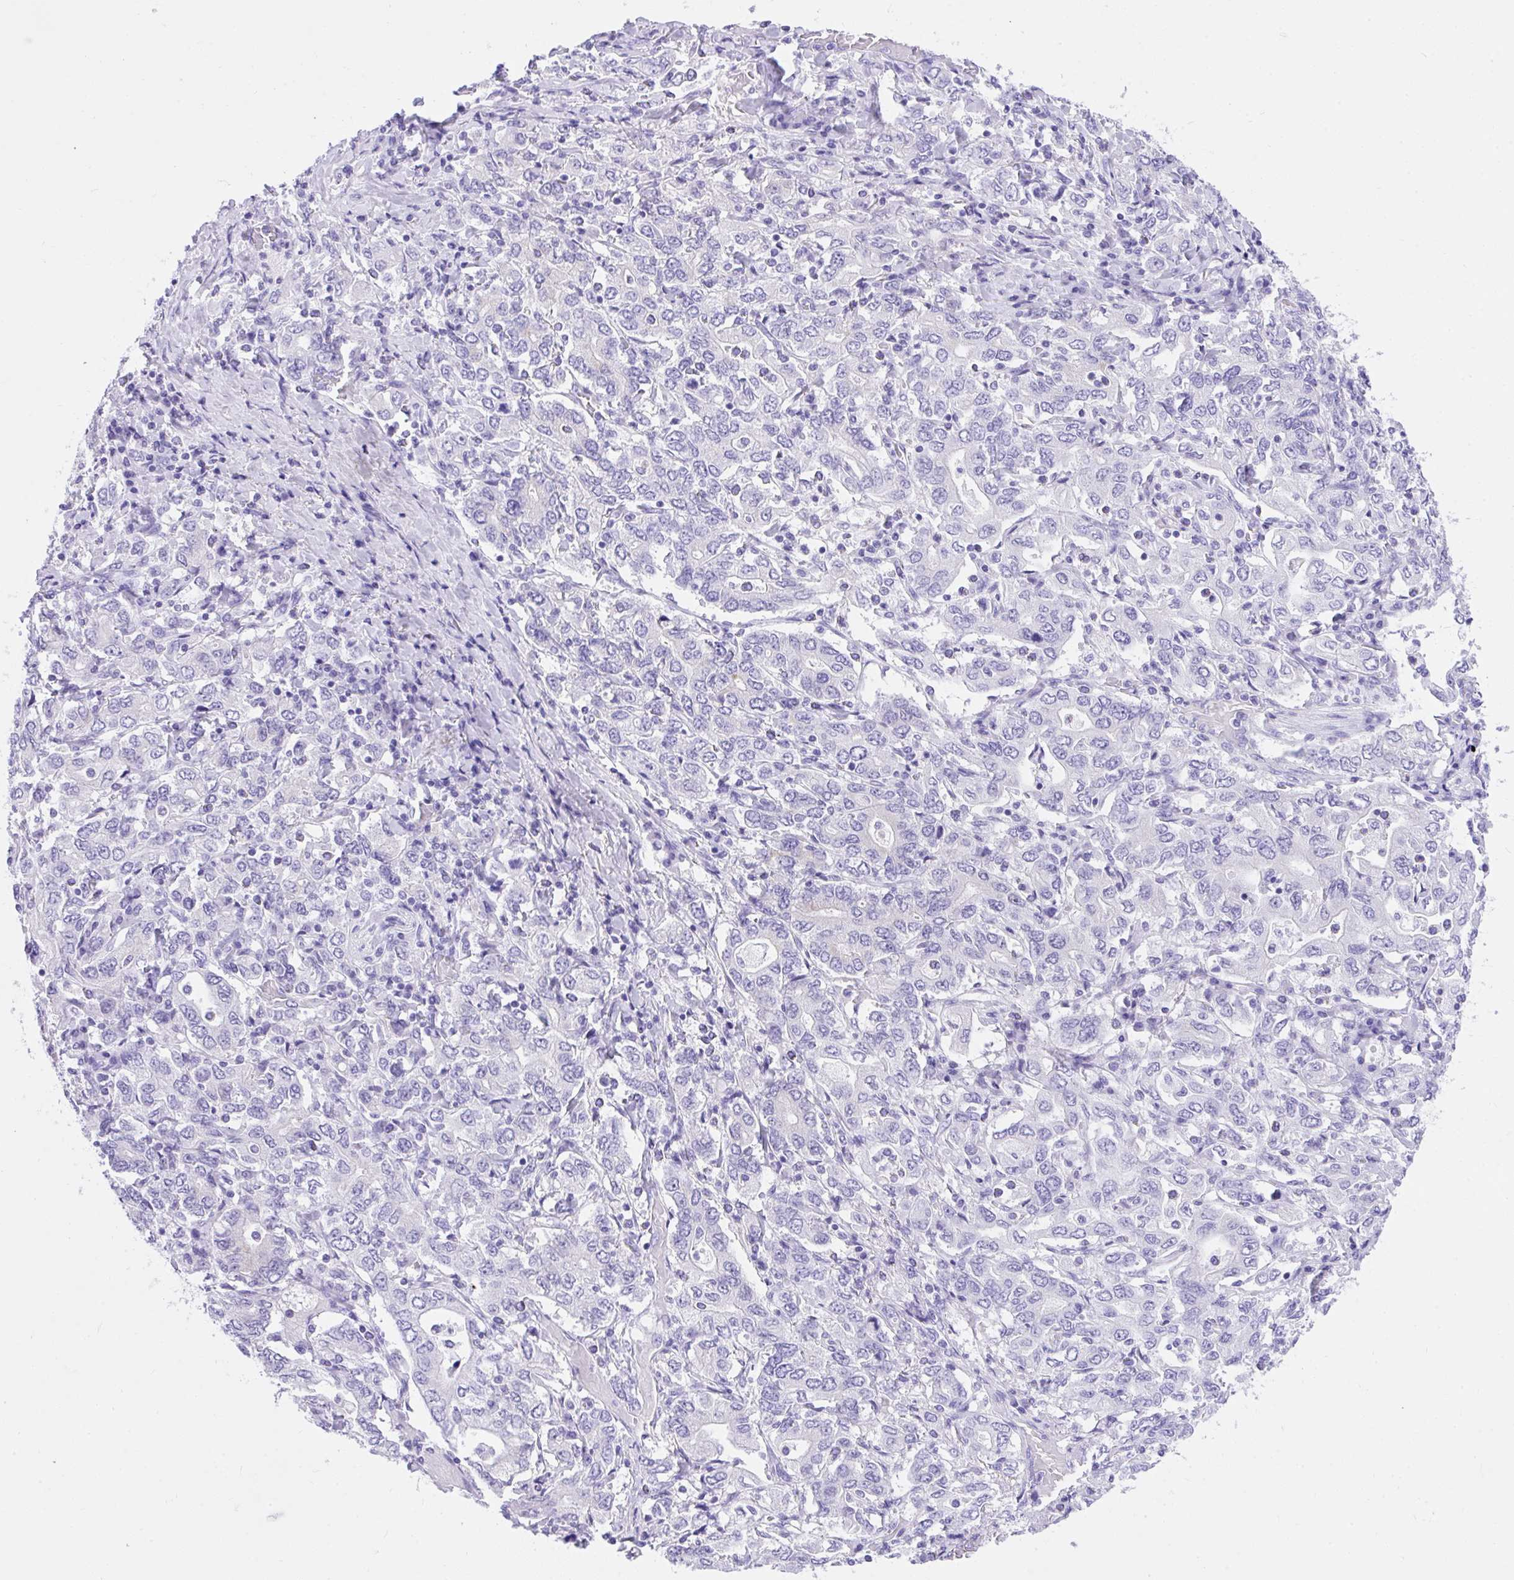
{"staining": {"intensity": "negative", "quantity": "none", "location": "none"}, "tissue": "stomach cancer", "cell_type": "Tumor cells", "image_type": "cancer", "snomed": [{"axis": "morphology", "description": "Adenocarcinoma, NOS"}, {"axis": "topography", "description": "Stomach, upper"}, {"axis": "topography", "description": "Stomach"}], "caption": "This is an immunohistochemistry (IHC) photomicrograph of human adenocarcinoma (stomach). There is no expression in tumor cells.", "gene": "KCNN4", "patient": {"sex": "male", "age": 62}}